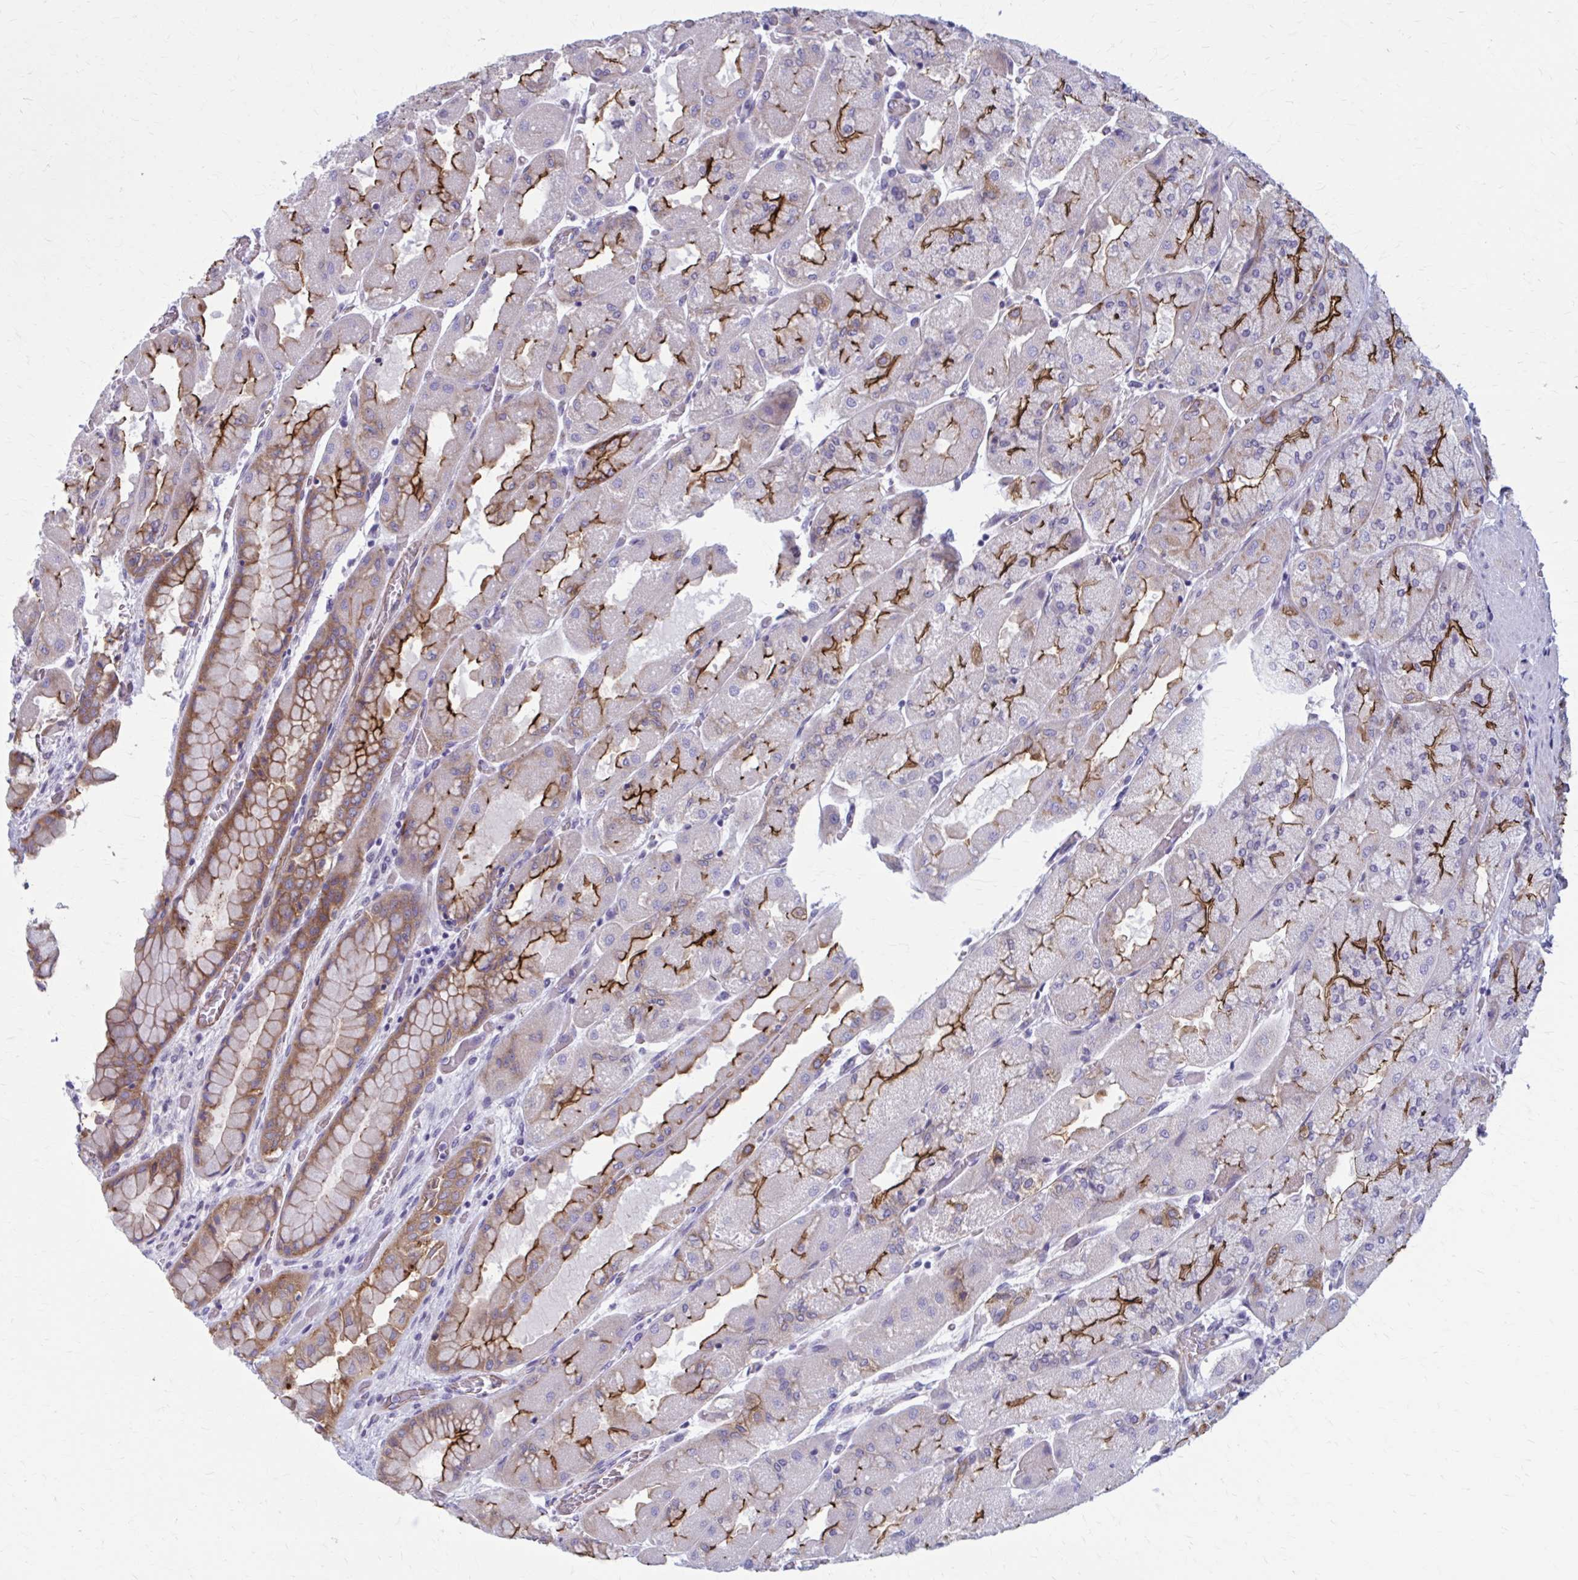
{"staining": {"intensity": "strong", "quantity": ">75%", "location": "cytoplasmic/membranous"}, "tissue": "stomach", "cell_type": "Glandular cells", "image_type": "normal", "snomed": [{"axis": "morphology", "description": "Normal tissue, NOS"}, {"axis": "topography", "description": "Stomach"}], "caption": "Protein analysis of normal stomach shows strong cytoplasmic/membranous positivity in approximately >75% of glandular cells. (DAB (3,3'-diaminobenzidine) IHC, brown staining for protein, blue staining for nuclei).", "gene": "ZDHHC7", "patient": {"sex": "female", "age": 61}}